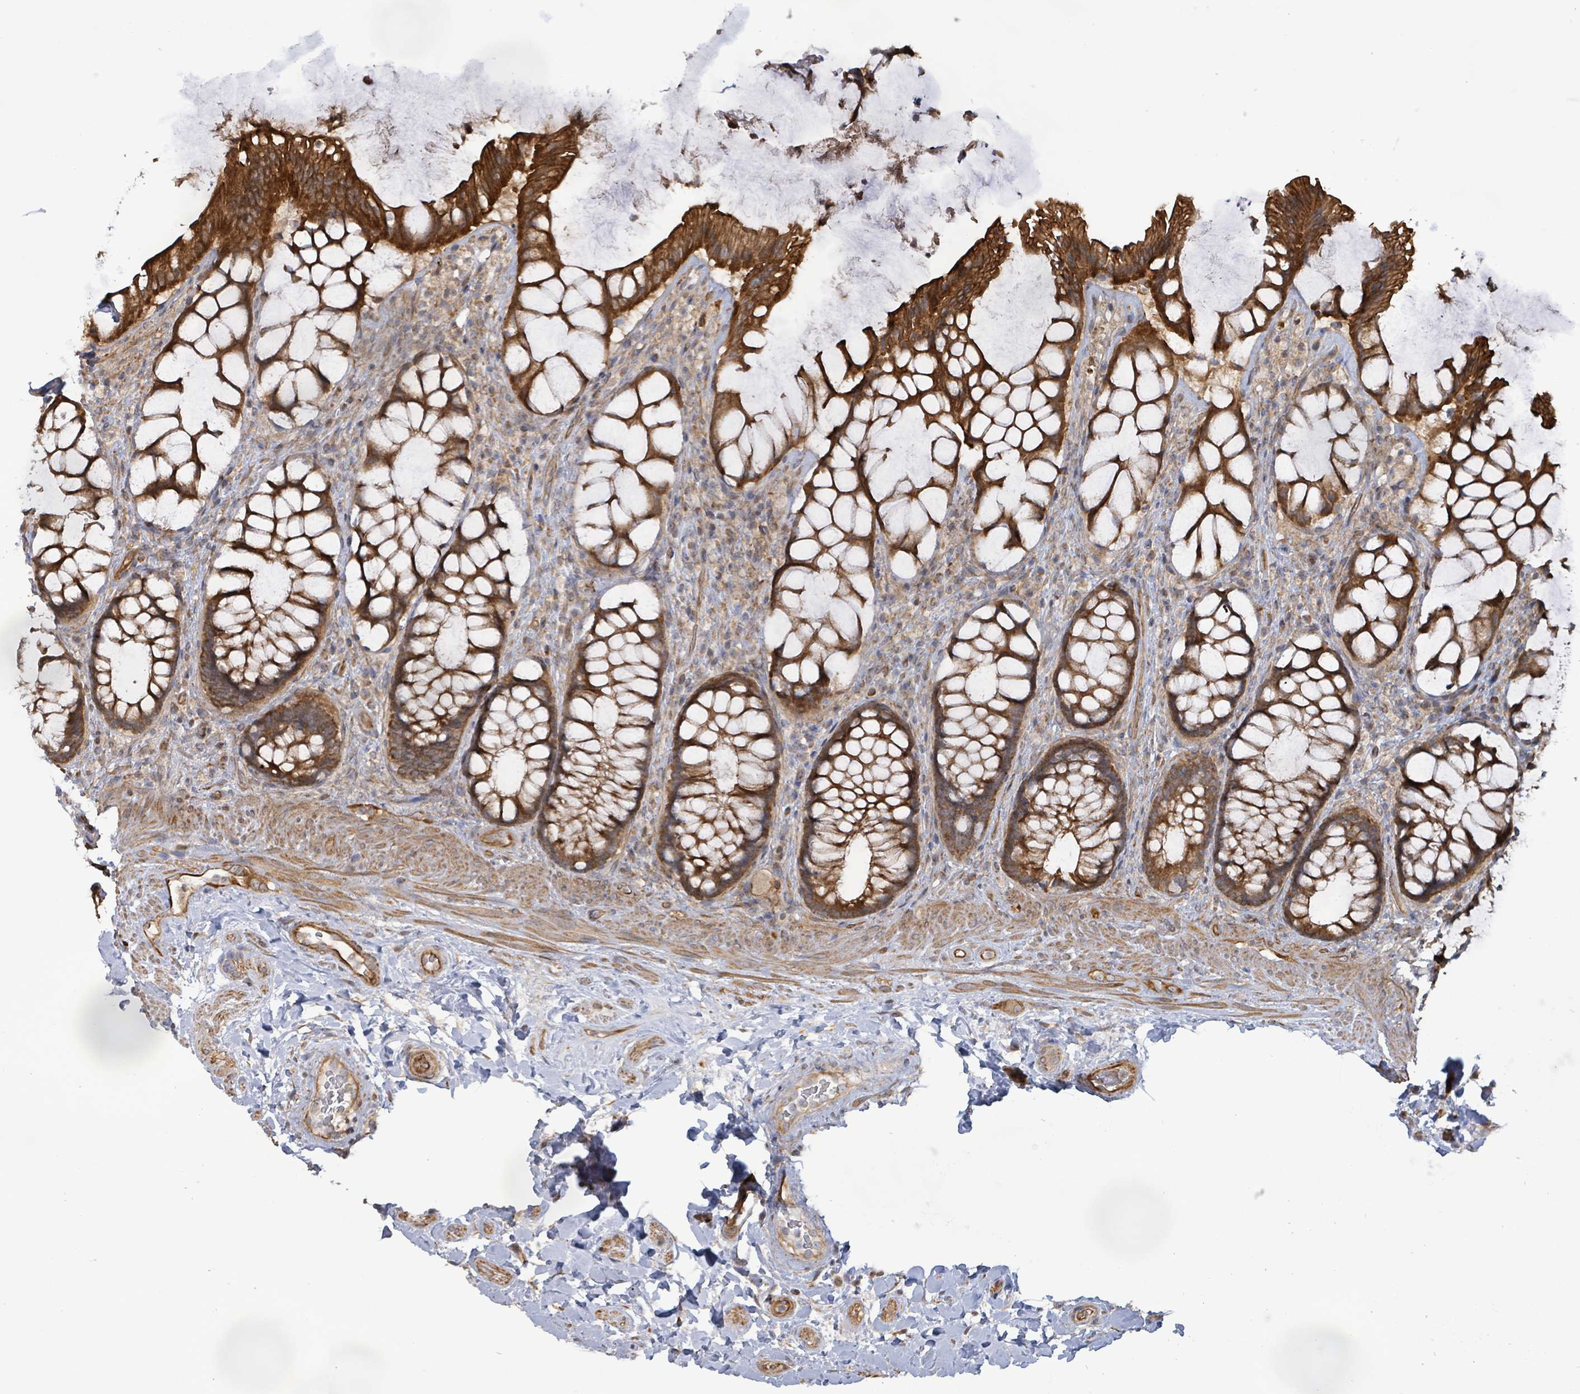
{"staining": {"intensity": "strong", "quantity": ">75%", "location": "cytoplasmic/membranous"}, "tissue": "rectum", "cell_type": "Glandular cells", "image_type": "normal", "snomed": [{"axis": "morphology", "description": "Normal tissue, NOS"}, {"axis": "topography", "description": "Rectum"}], "caption": "Protein expression analysis of benign rectum displays strong cytoplasmic/membranous expression in about >75% of glandular cells.", "gene": "KBTBD11", "patient": {"sex": "female", "age": 58}}